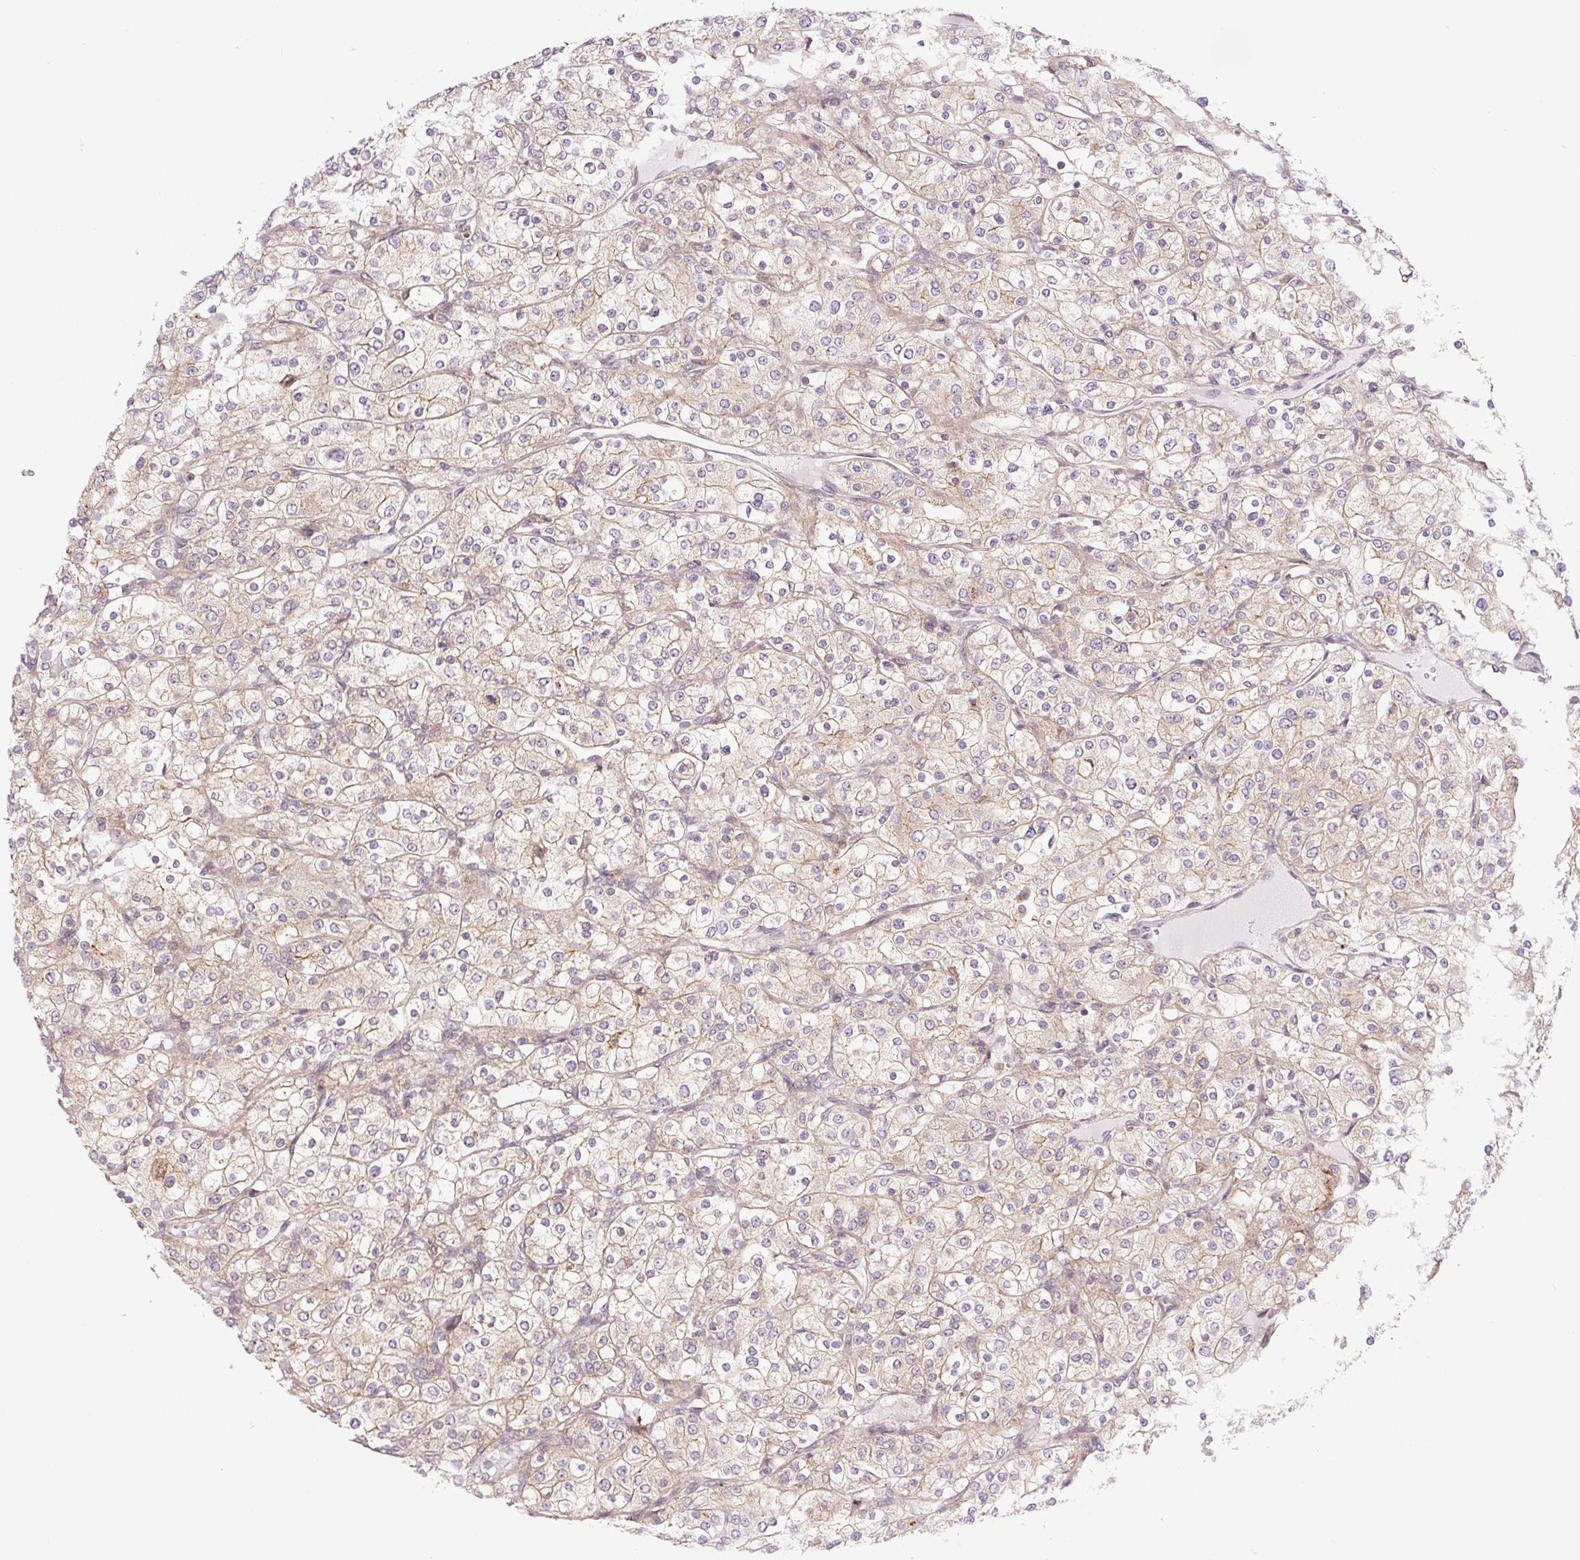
{"staining": {"intensity": "weak", "quantity": ">75%", "location": "cytoplasmic/membranous"}, "tissue": "renal cancer", "cell_type": "Tumor cells", "image_type": "cancer", "snomed": [{"axis": "morphology", "description": "Adenocarcinoma, NOS"}, {"axis": "topography", "description": "Kidney"}], "caption": "IHC staining of renal cancer (adenocarcinoma), which shows low levels of weak cytoplasmic/membranous staining in approximately >75% of tumor cells indicating weak cytoplasmic/membranous protein positivity. The staining was performed using DAB (brown) for protein detection and nuclei were counterstained in hematoxylin (blue).", "gene": "ZSWIM7", "patient": {"sex": "male", "age": 80}}